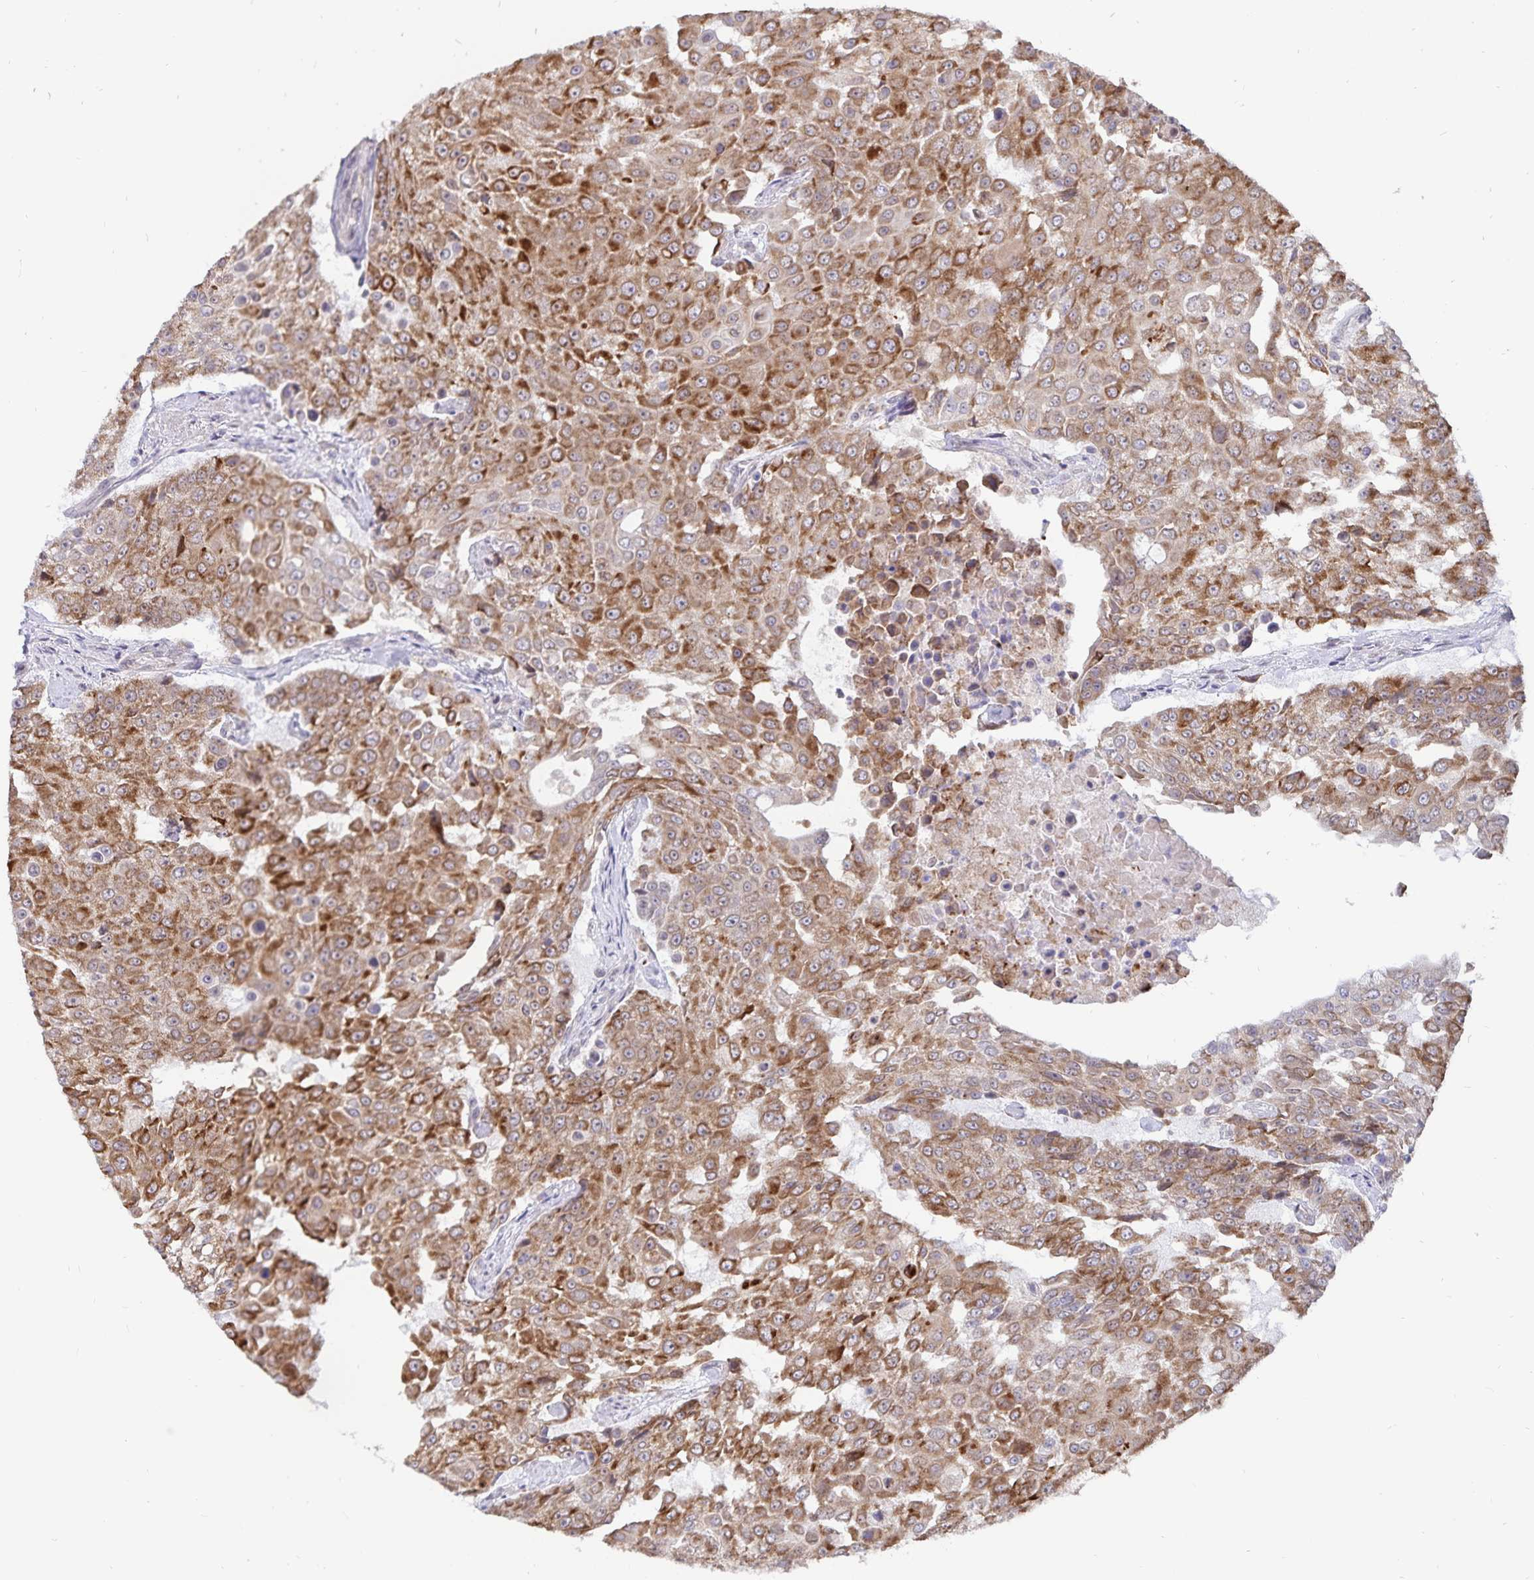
{"staining": {"intensity": "strong", "quantity": "25%-75%", "location": "cytoplasmic/membranous"}, "tissue": "urothelial cancer", "cell_type": "Tumor cells", "image_type": "cancer", "snomed": [{"axis": "morphology", "description": "Urothelial carcinoma, High grade"}, {"axis": "topography", "description": "Urinary bladder"}], "caption": "IHC image of neoplastic tissue: urothelial cancer stained using immunohistochemistry (IHC) reveals high levels of strong protein expression localized specifically in the cytoplasmic/membranous of tumor cells, appearing as a cytoplasmic/membranous brown color.", "gene": "ATP2A2", "patient": {"sex": "female", "age": 63}}